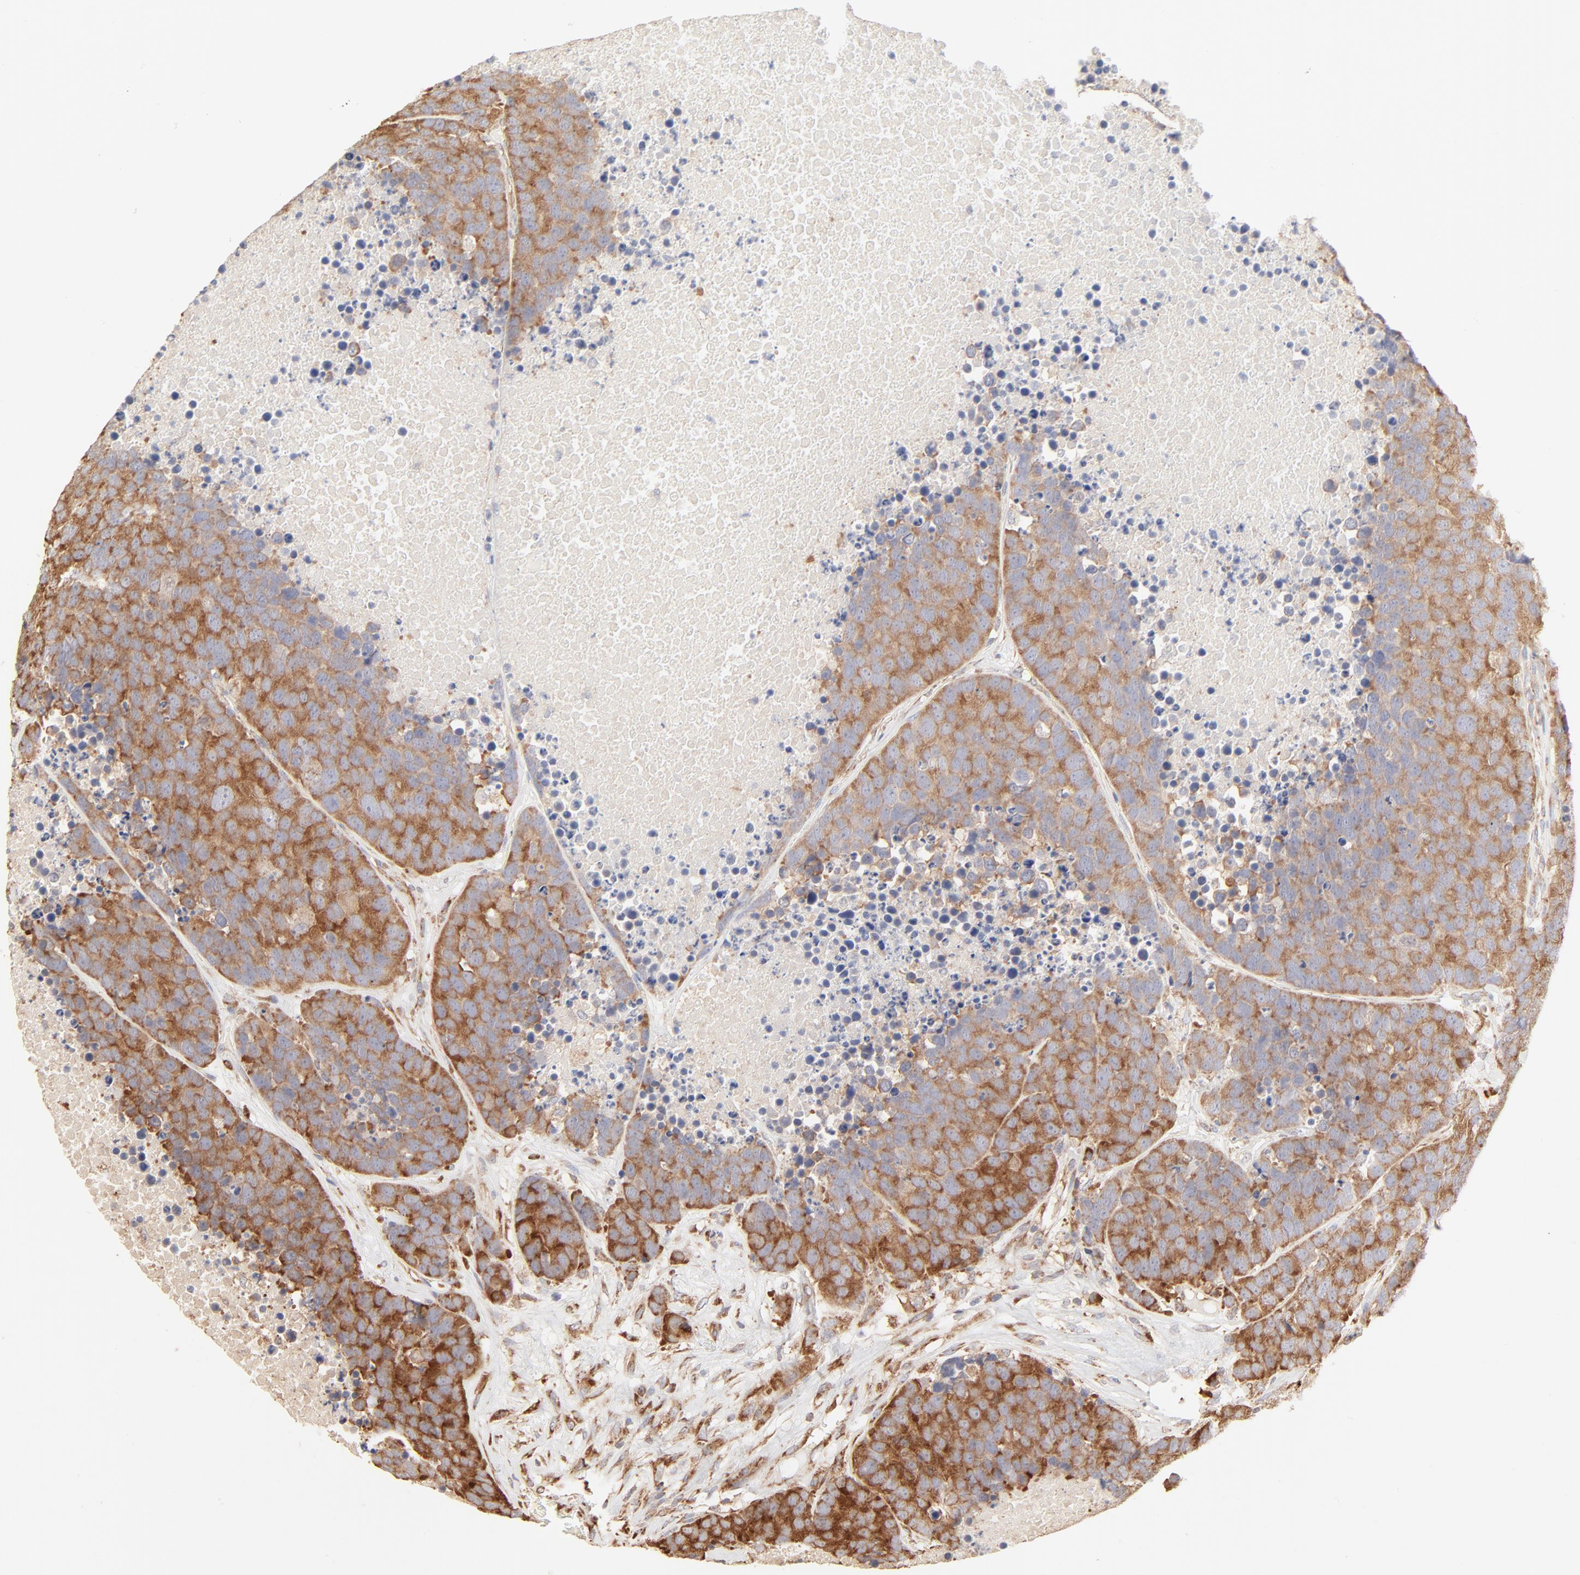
{"staining": {"intensity": "moderate", "quantity": ">75%", "location": "cytoplasmic/membranous"}, "tissue": "carcinoid", "cell_type": "Tumor cells", "image_type": "cancer", "snomed": [{"axis": "morphology", "description": "Carcinoid, malignant, NOS"}, {"axis": "topography", "description": "Lung"}], "caption": "This micrograph reveals immunohistochemistry staining of human carcinoid, with medium moderate cytoplasmic/membranous staining in approximately >75% of tumor cells.", "gene": "RPS20", "patient": {"sex": "male", "age": 60}}